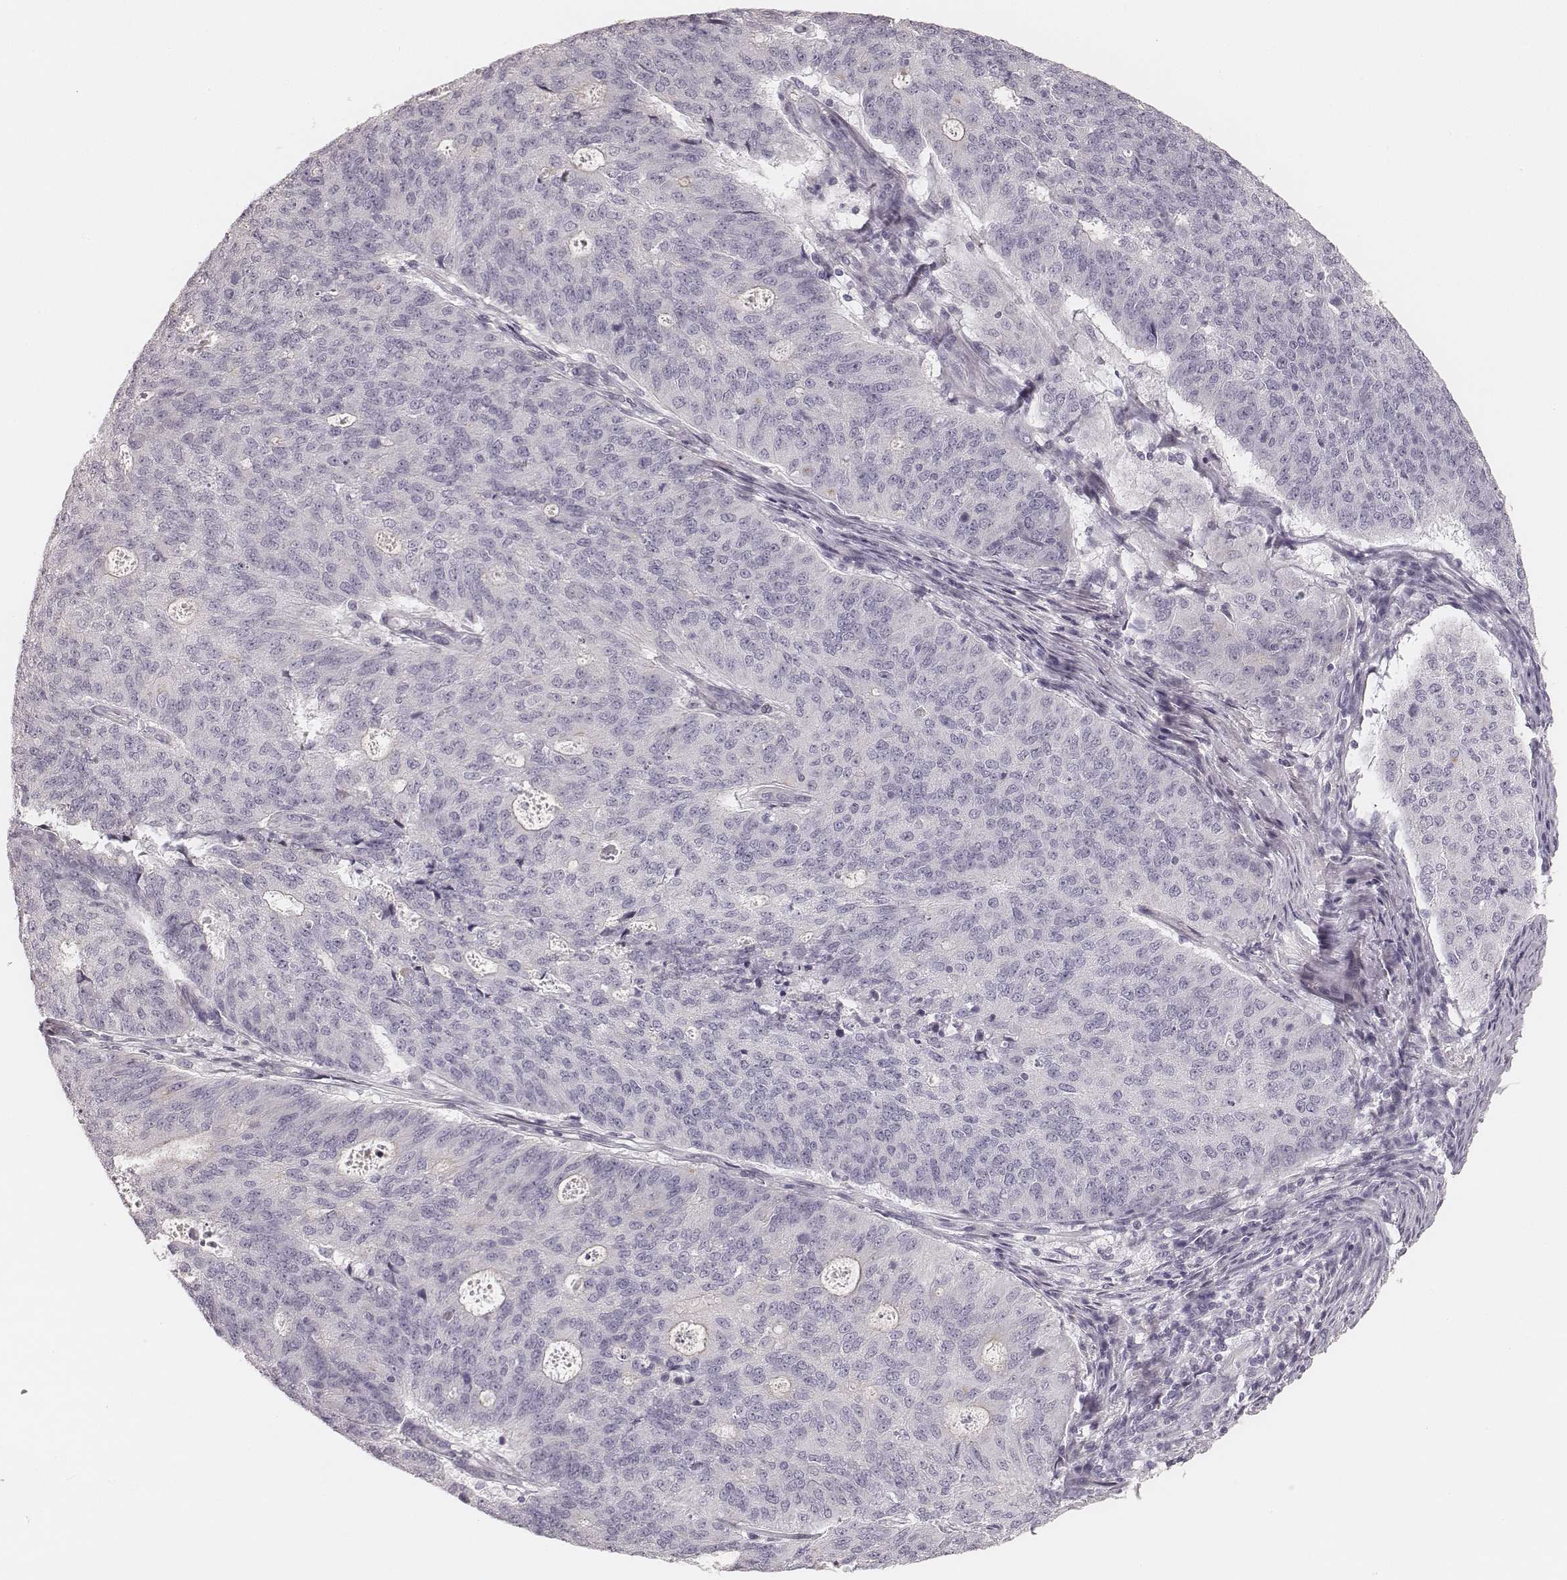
{"staining": {"intensity": "negative", "quantity": "none", "location": "none"}, "tissue": "endometrial cancer", "cell_type": "Tumor cells", "image_type": "cancer", "snomed": [{"axis": "morphology", "description": "Adenocarcinoma, NOS"}, {"axis": "topography", "description": "Endometrium"}], "caption": "DAB immunohistochemical staining of human endometrial cancer demonstrates no significant positivity in tumor cells.", "gene": "HNF4G", "patient": {"sex": "female", "age": 82}}